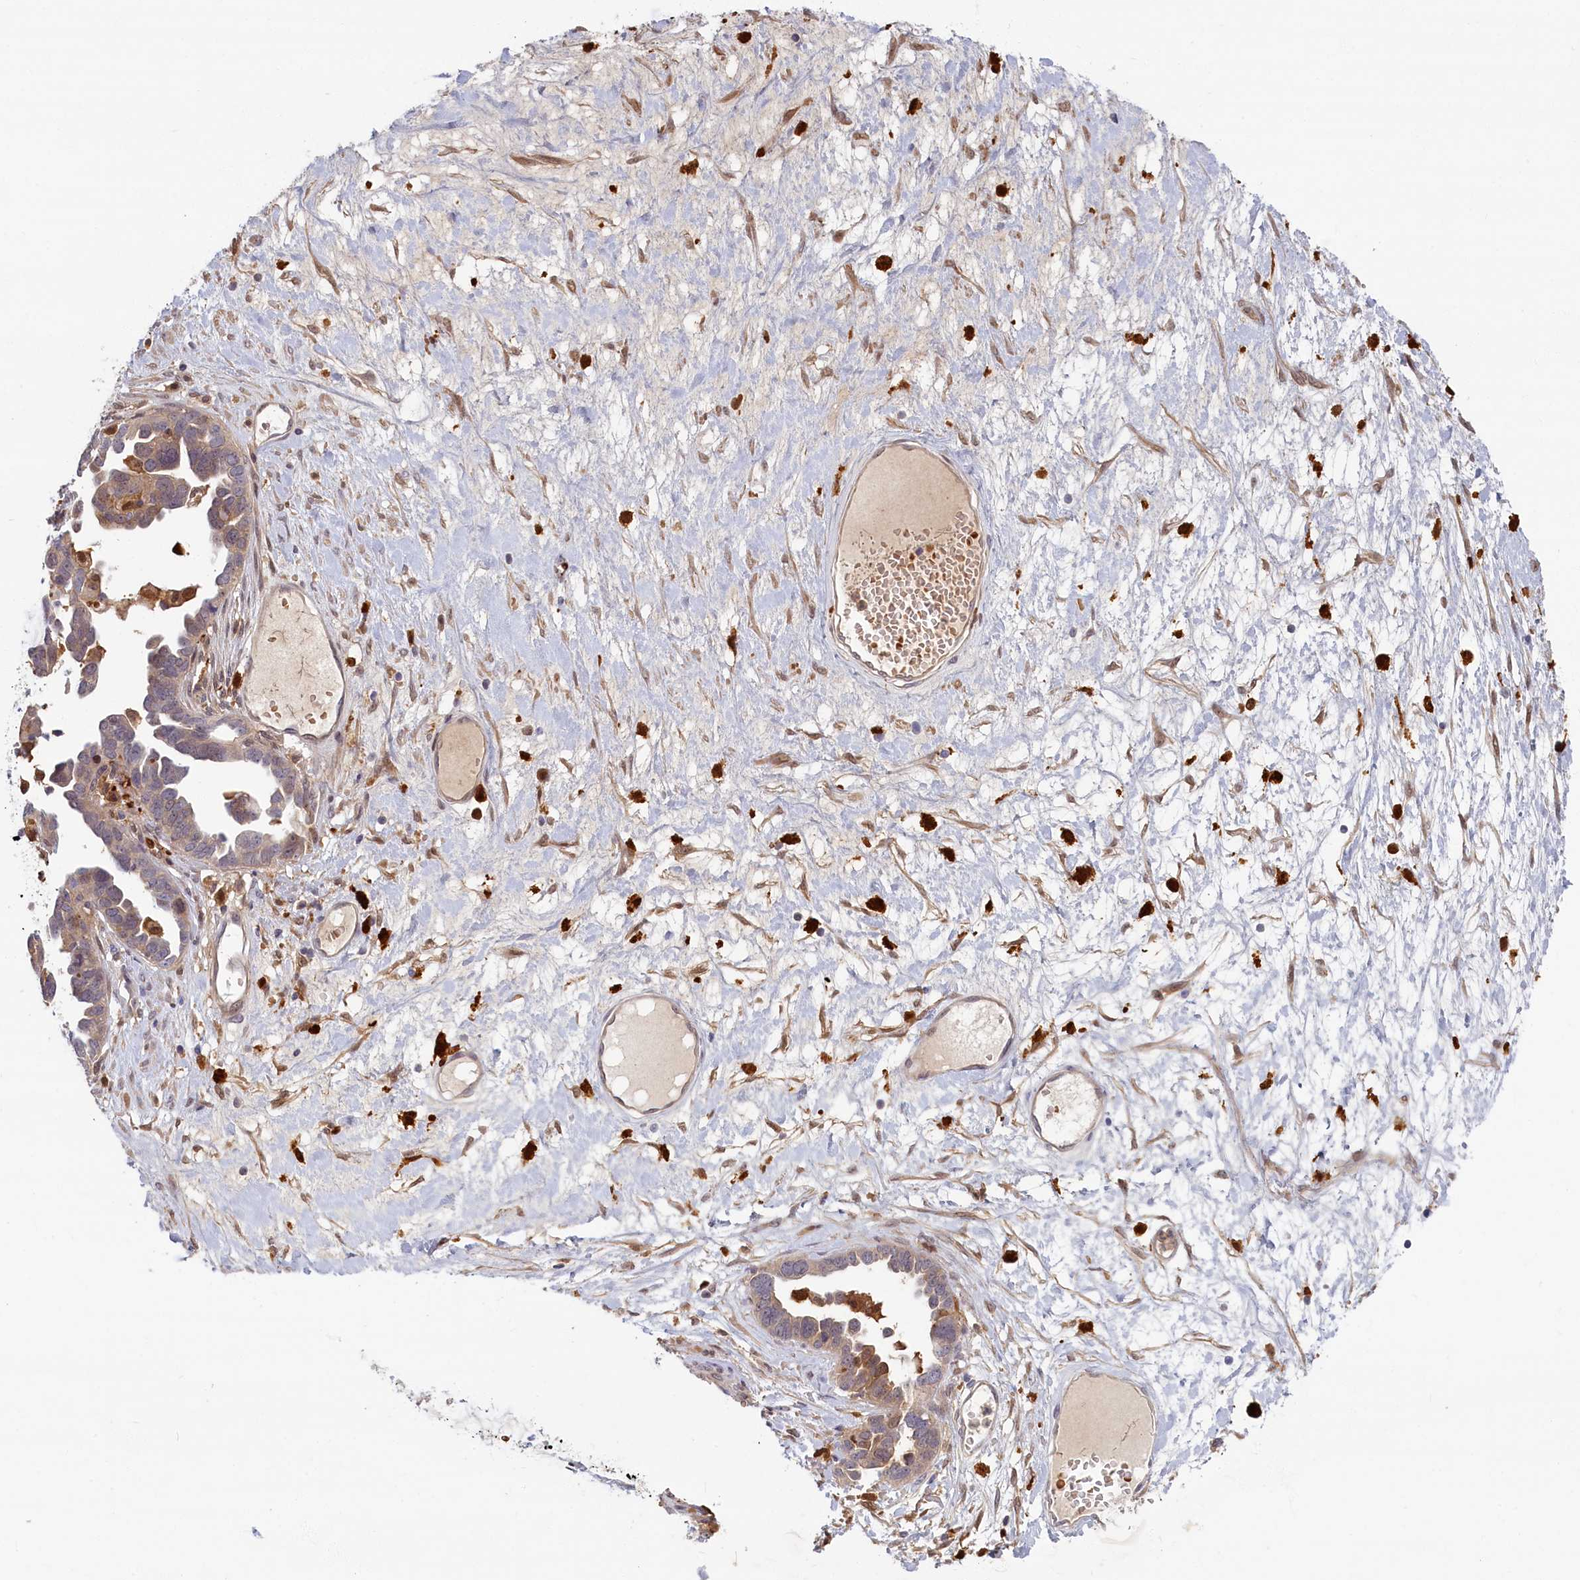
{"staining": {"intensity": "weak", "quantity": ">75%", "location": "cytoplasmic/membranous"}, "tissue": "ovarian cancer", "cell_type": "Tumor cells", "image_type": "cancer", "snomed": [{"axis": "morphology", "description": "Cystadenocarcinoma, serous, NOS"}, {"axis": "topography", "description": "Ovary"}], "caption": "Weak cytoplasmic/membranous protein positivity is seen in approximately >75% of tumor cells in serous cystadenocarcinoma (ovarian).", "gene": "BLVRB", "patient": {"sex": "female", "age": 54}}